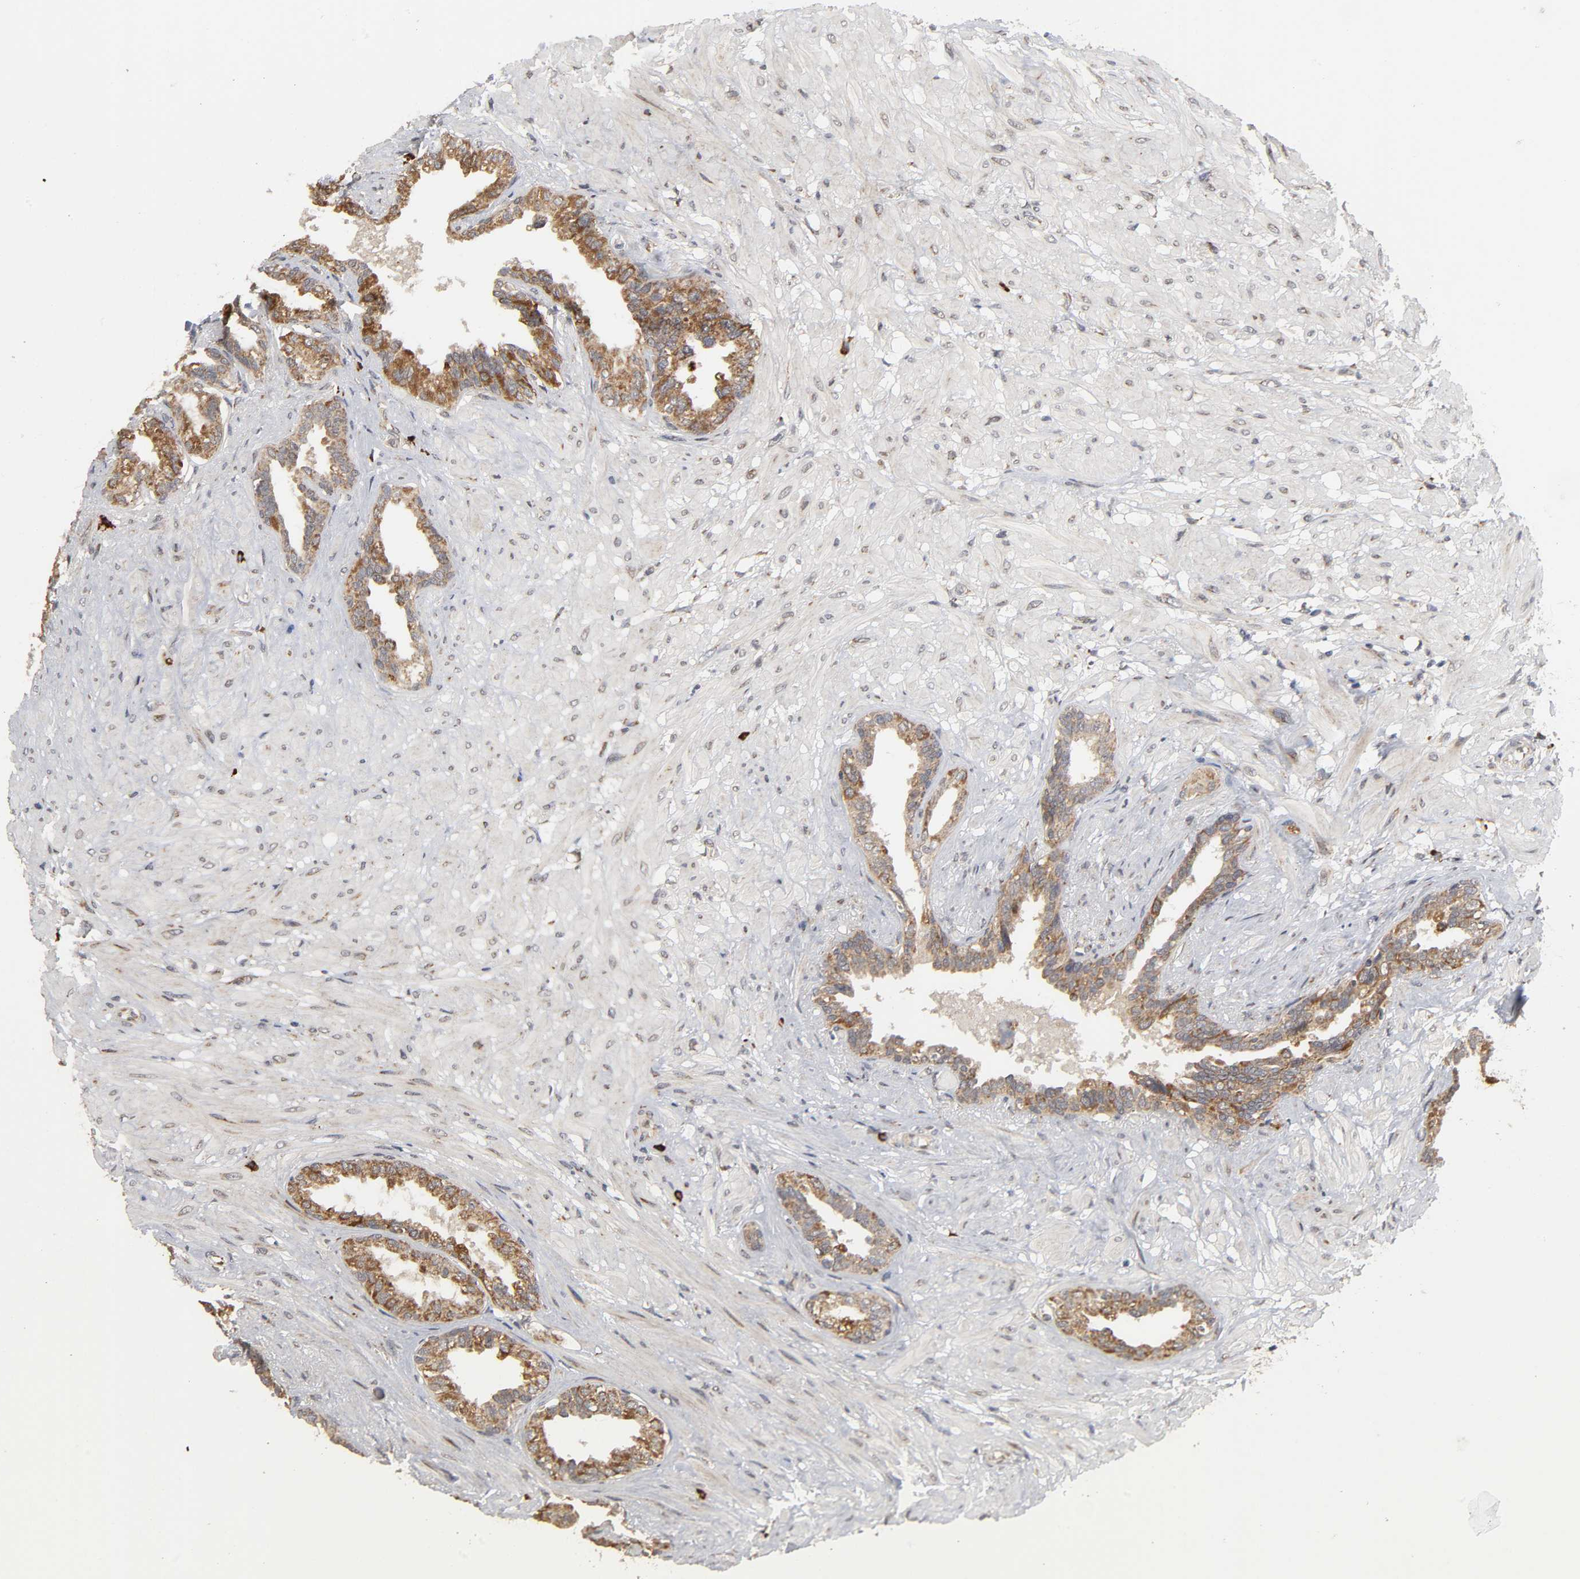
{"staining": {"intensity": "moderate", "quantity": ">75%", "location": "cytoplasmic/membranous"}, "tissue": "seminal vesicle", "cell_type": "Glandular cells", "image_type": "normal", "snomed": [{"axis": "morphology", "description": "Normal tissue, NOS"}, {"axis": "topography", "description": "Seminal veicle"}], "caption": "This histopathology image displays normal seminal vesicle stained with immunohistochemistry (IHC) to label a protein in brown. The cytoplasmic/membranous of glandular cells show moderate positivity for the protein. Nuclei are counter-stained blue.", "gene": "SLC30A9", "patient": {"sex": "male", "age": 61}}